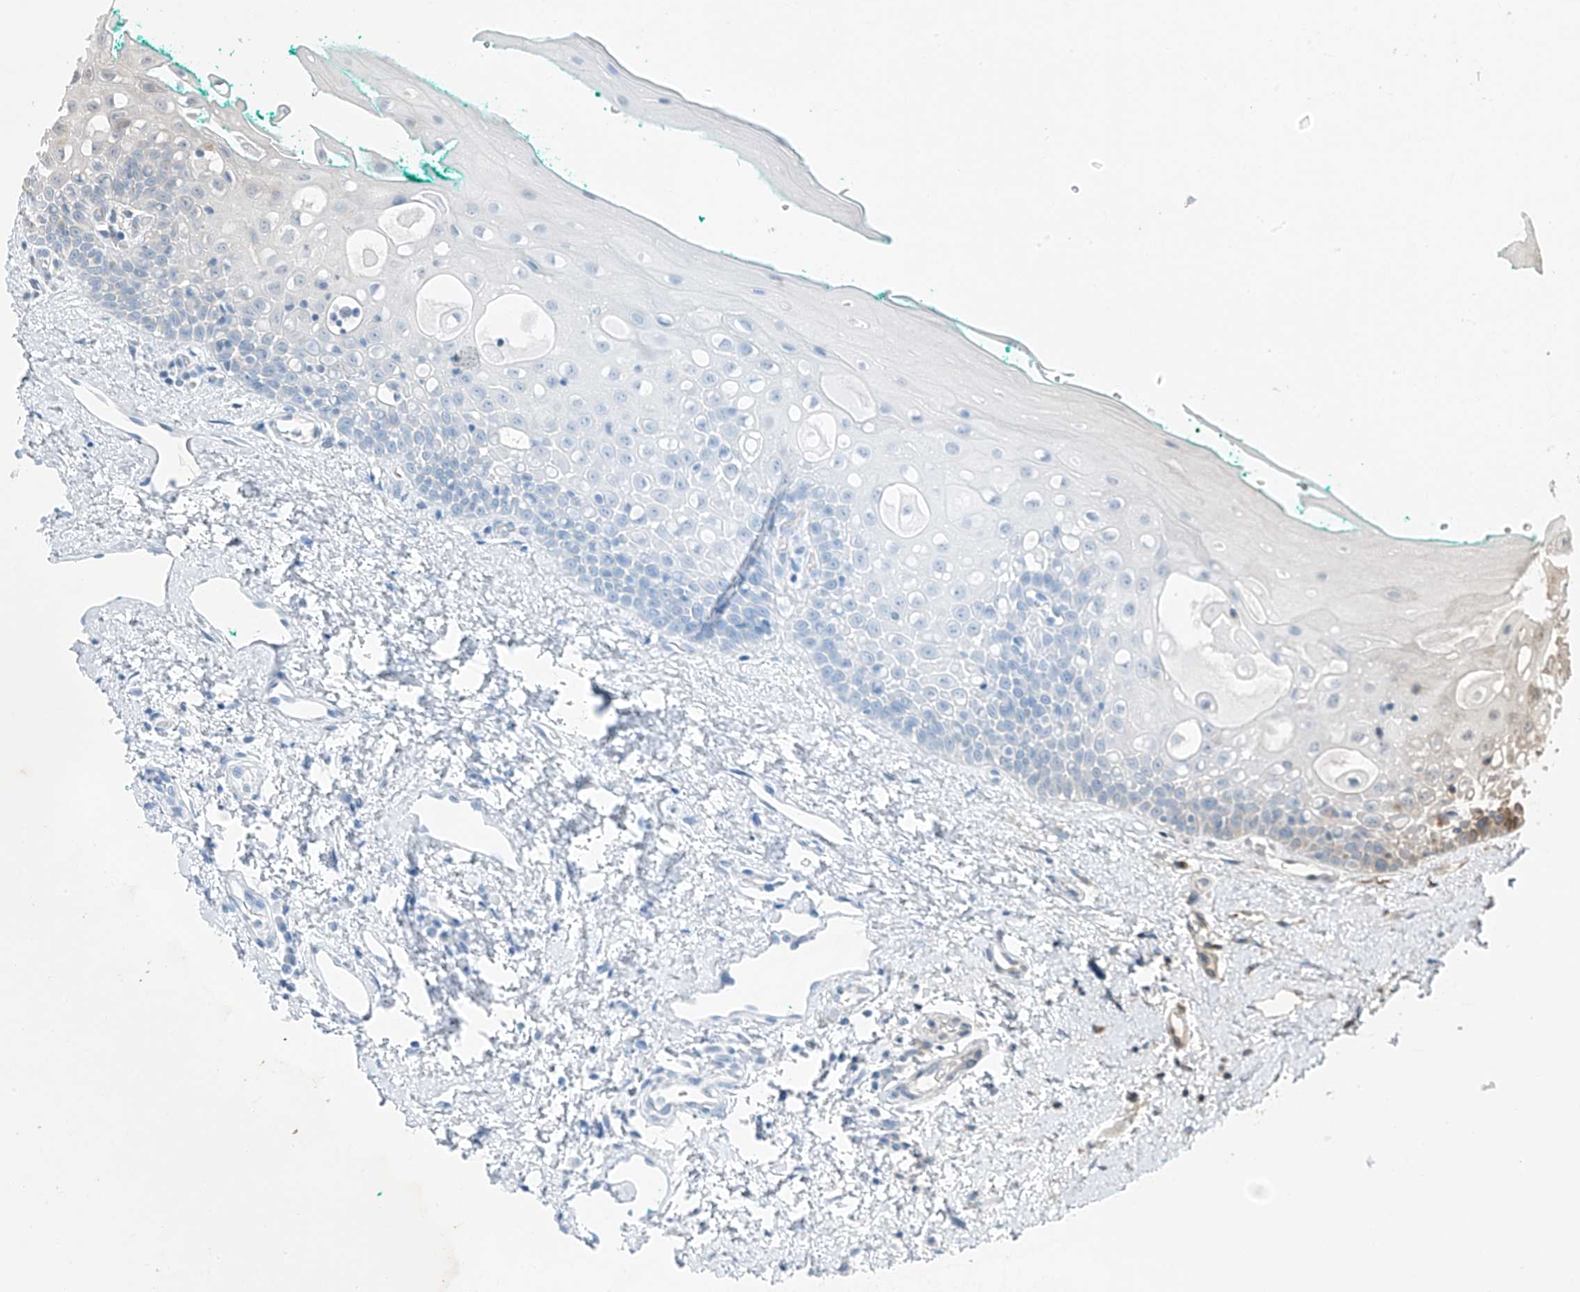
{"staining": {"intensity": "negative", "quantity": "none", "location": "none"}, "tissue": "oral mucosa", "cell_type": "Squamous epithelial cells", "image_type": "normal", "snomed": [{"axis": "morphology", "description": "Normal tissue, NOS"}, {"axis": "topography", "description": "Oral tissue"}], "caption": "A photomicrograph of oral mucosa stained for a protein reveals no brown staining in squamous epithelial cells.", "gene": "USP48", "patient": {"sex": "female", "age": 70}}